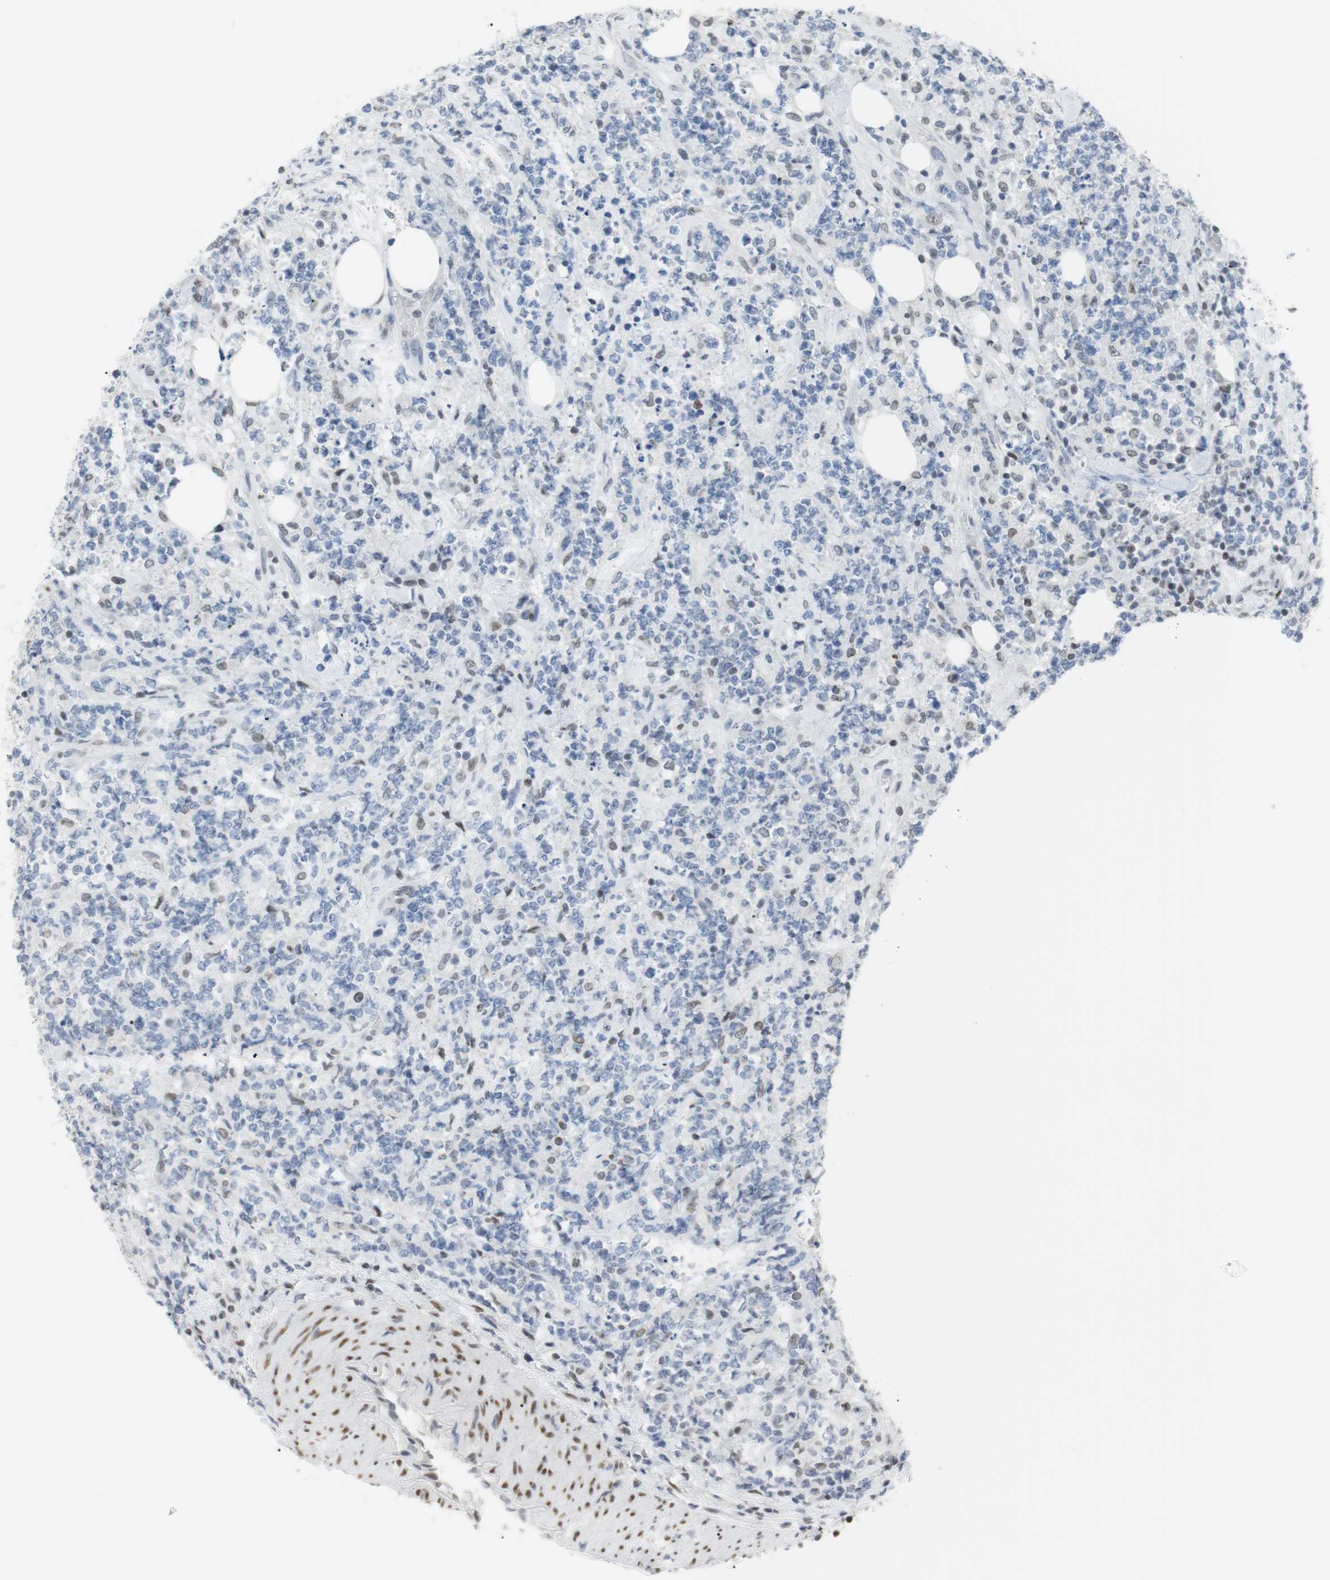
{"staining": {"intensity": "negative", "quantity": "none", "location": "none"}, "tissue": "lymphoma", "cell_type": "Tumor cells", "image_type": "cancer", "snomed": [{"axis": "morphology", "description": "Malignant lymphoma, non-Hodgkin's type, High grade"}, {"axis": "topography", "description": "Soft tissue"}], "caption": "A histopathology image of human lymphoma is negative for staining in tumor cells.", "gene": "BMI1", "patient": {"sex": "male", "age": 18}}